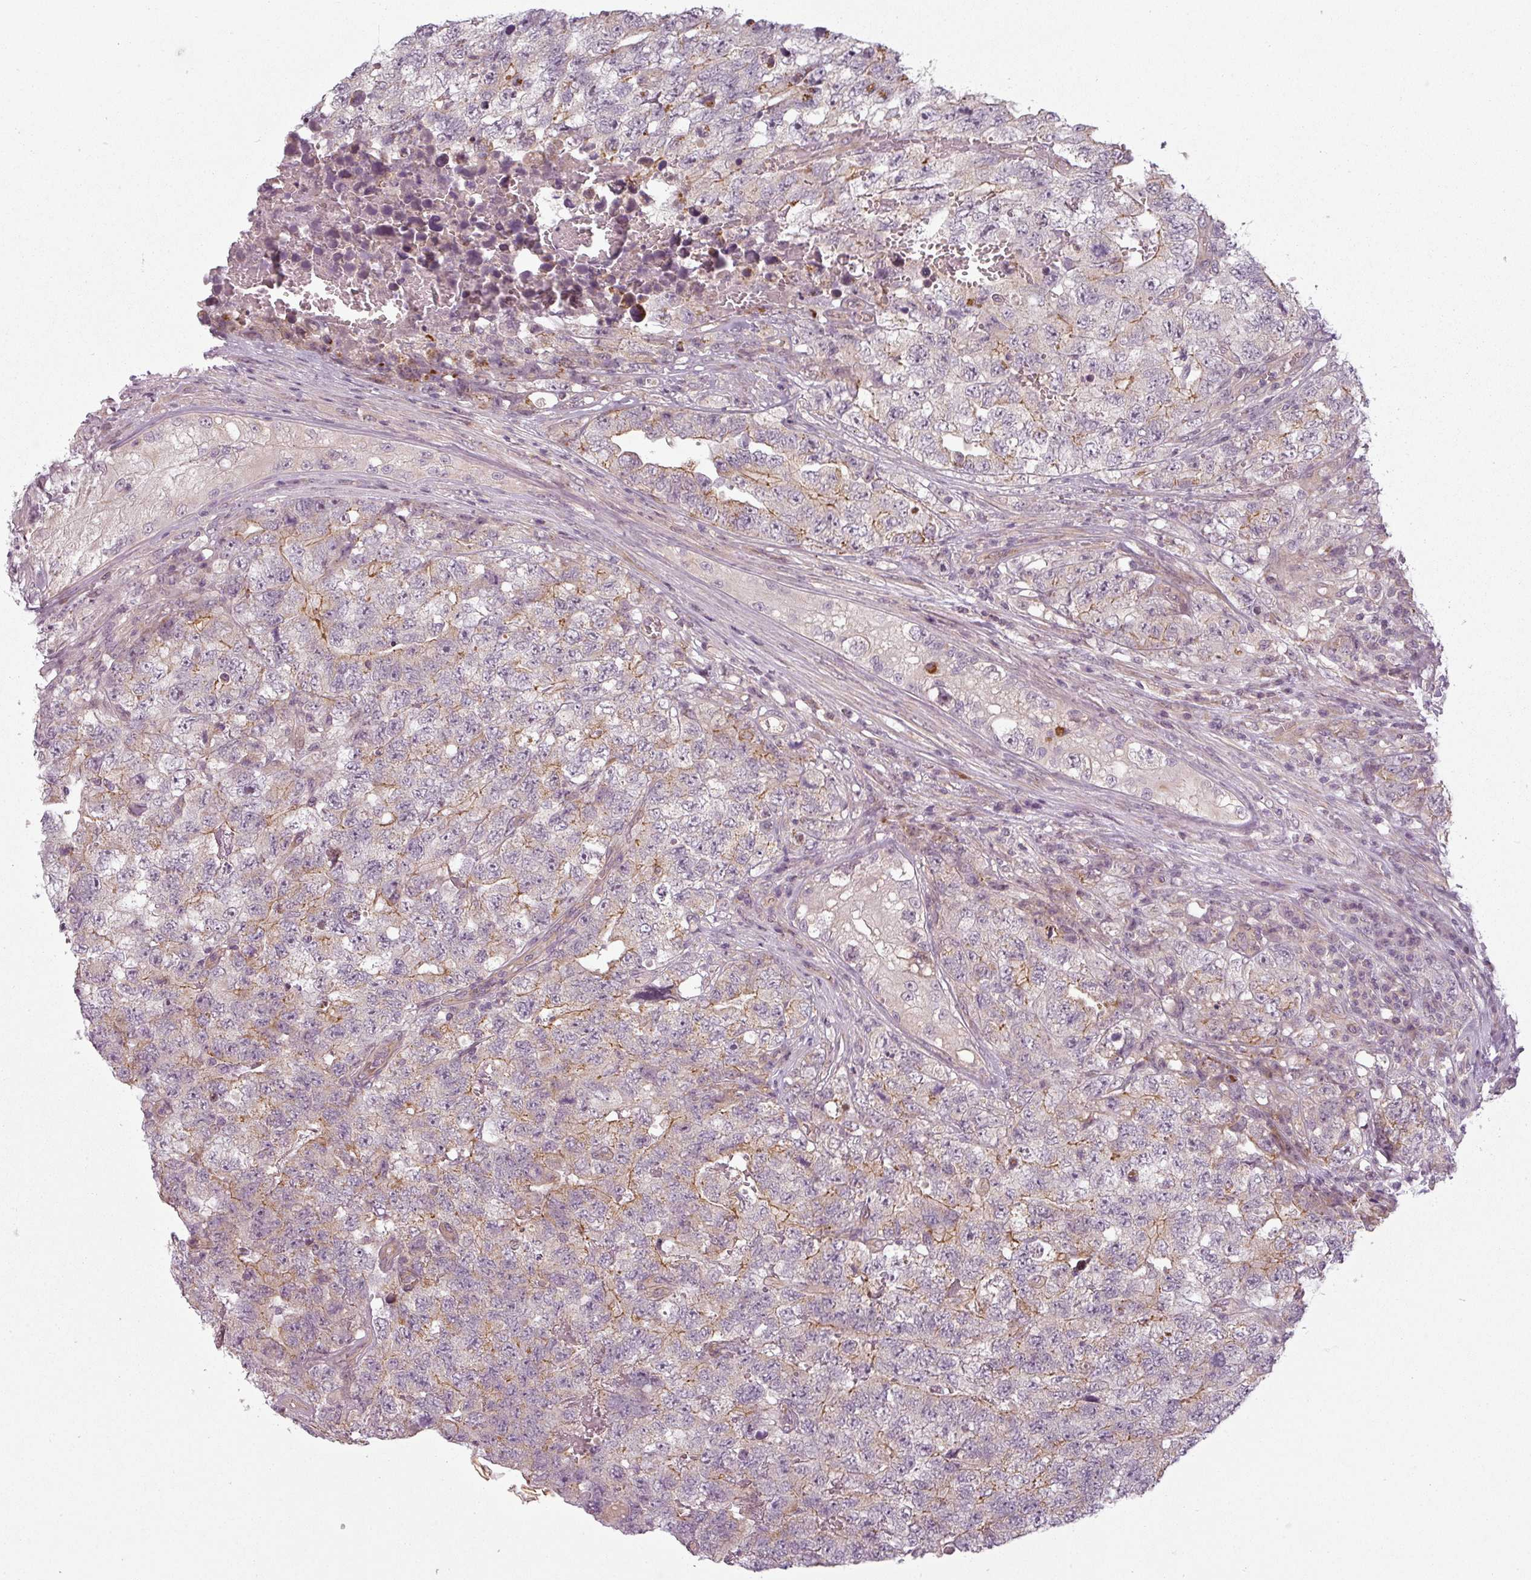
{"staining": {"intensity": "weak", "quantity": "<25%", "location": "cytoplasmic/membranous"}, "tissue": "testis cancer", "cell_type": "Tumor cells", "image_type": "cancer", "snomed": [{"axis": "morphology", "description": "Carcinoma, Embryonal, NOS"}, {"axis": "topography", "description": "Testis"}], "caption": "High magnification brightfield microscopy of embryonal carcinoma (testis) stained with DAB (3,3'-diaminobenzidine) (brown) and counterstained with hematoxylin (blue): tumor cells show no significant positivity. Brightfield microscopy of immunohistochemistry stained with DAB (brown) and hematoxylin (blue), captured at high magnification.", "gene": "SLC16A9", "patient": {"sex": "male", "age": 31}}